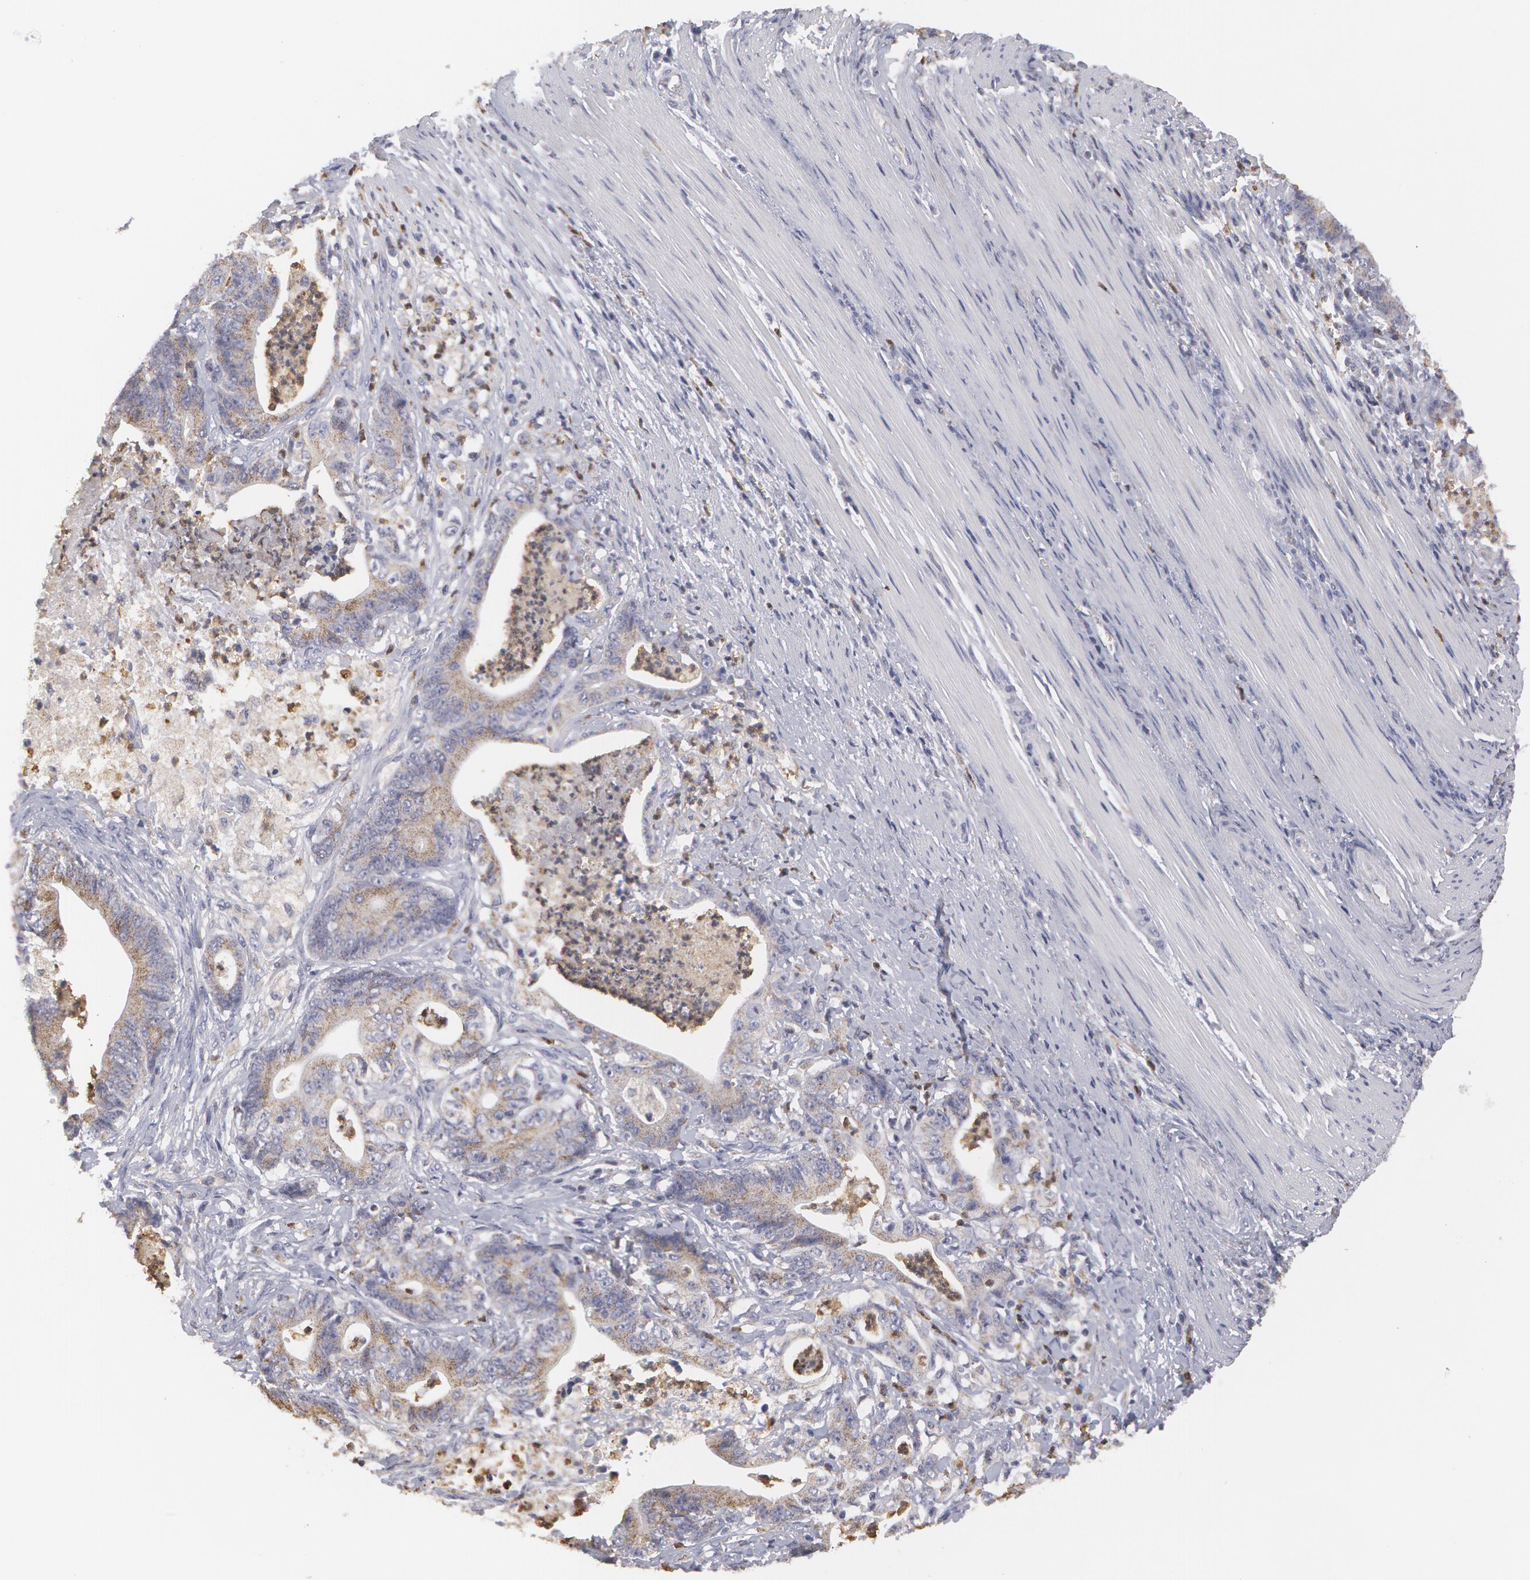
{"staining": {"intensity": "moderate", "quantity": ">75%", "location": "cytoplasmic/membranous"}, "tissue": "stomach cancer", "cell_type": "Tumor cells", "image_type": "cancer", "snomed": [{"axis": "morphology", "description": "Adenocarcinoma, NOS"}, {"axis": "topography", "description": "Stomach, lower"}], "caption": "Human stomach cancer stained with a brown dye shows moderate cytoplasmic/membranous positive expression in about >75% of tumor cells.", "gene": "CAT", "patient": {"sex": "female", "age": 86}}